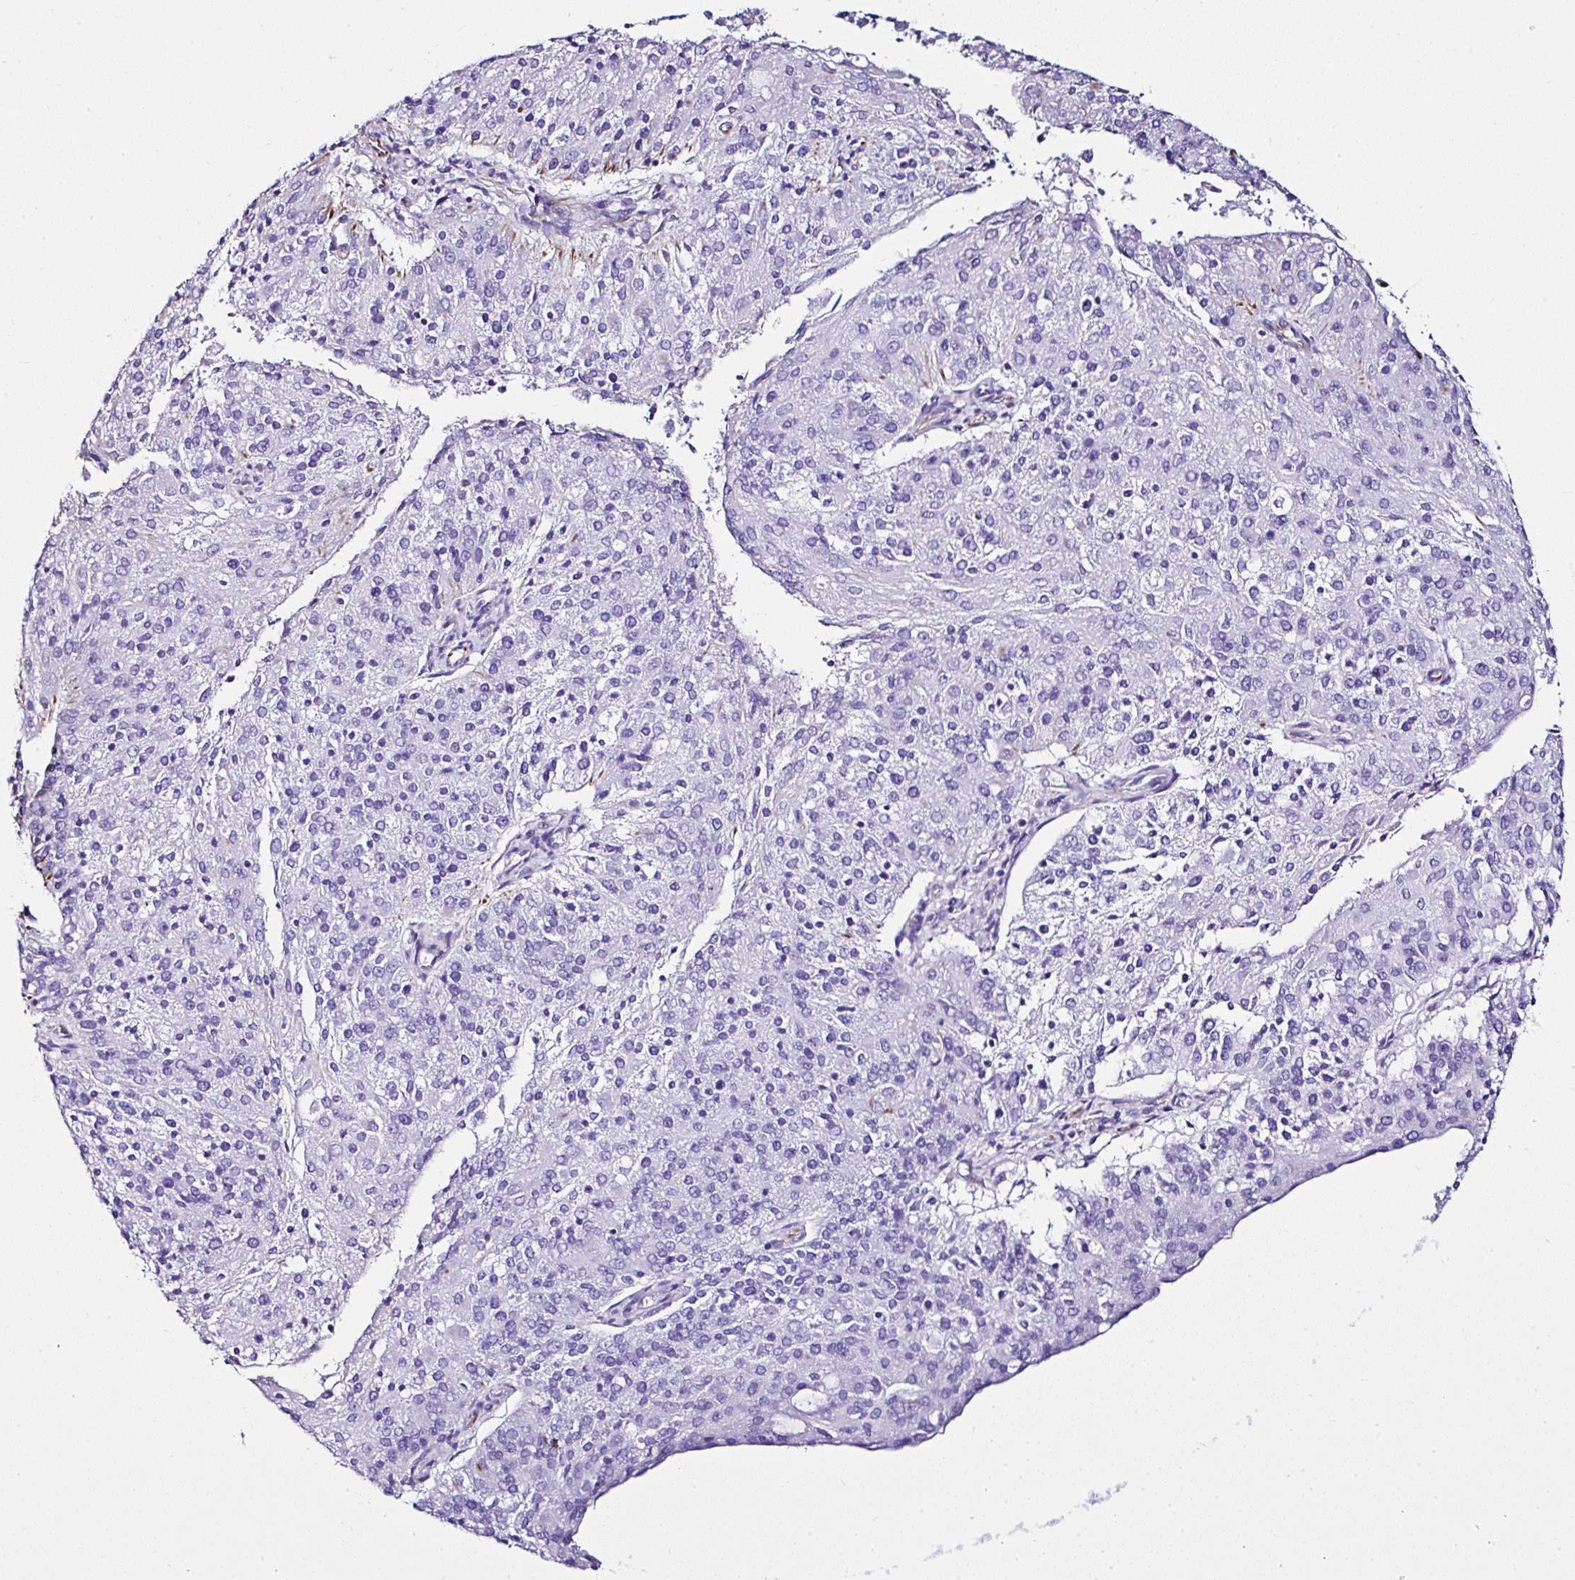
{"staining": {"intensity": "negative", "quantity": "none", "location": "none"}, "tissue": "endometrial cancer", "cell_type": "Tumor cells", "image_type": "cancer", "snomed": [{"axis": "morphology", "description": "Adenocarcinoma, NOS"}, {"axis": "topography", "description": "Endometrium"}], "caption": "The micrograph shows no staining of tumor cells in endometrial cancer.", "gene": "DEPDC5", "patient": {"sex": "female", "age": 82}}